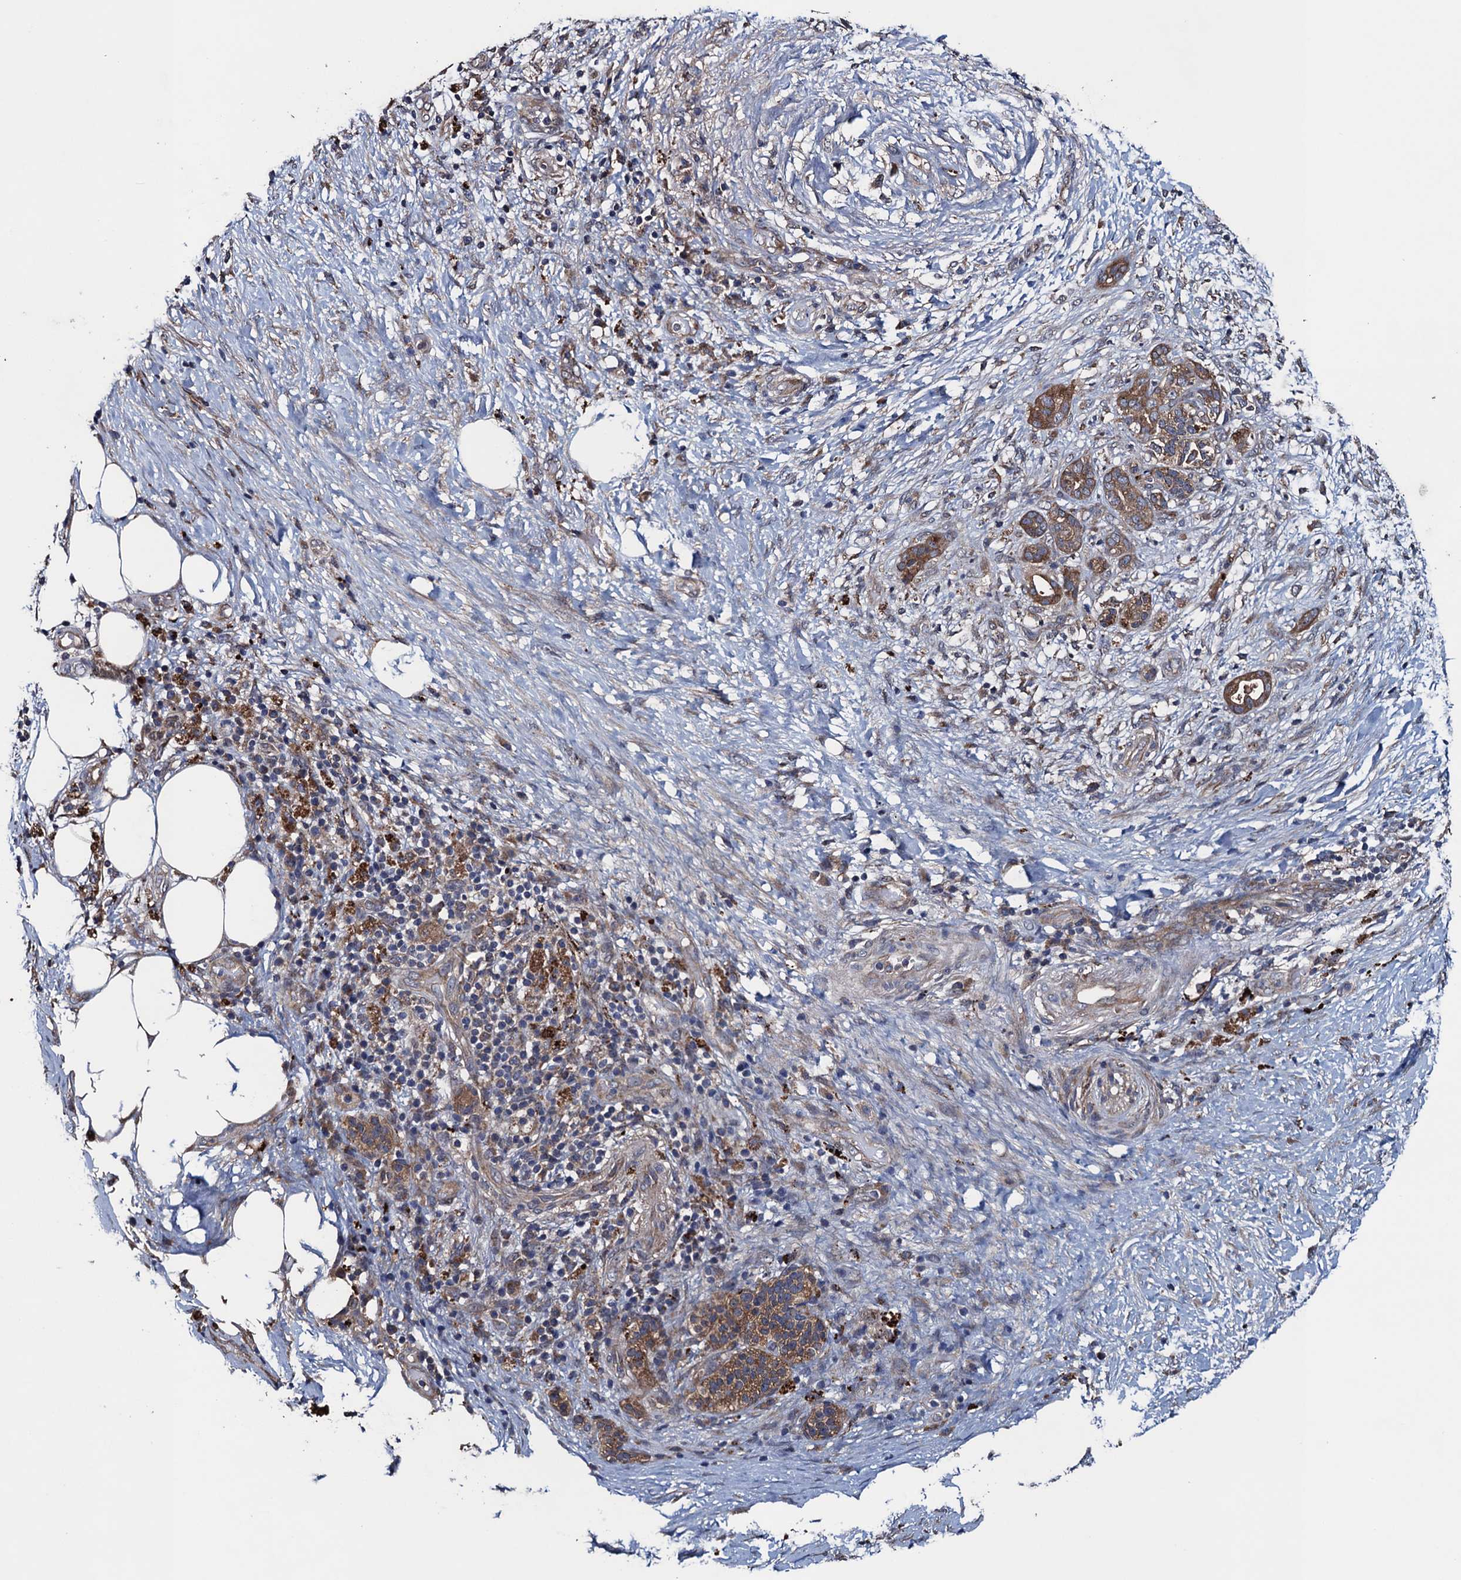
{"staining": {"intensity": "moderate", "quantity": ">75%", "location": "cytoplasmic/membranous"}, "tissue": "pancreatic cancer", "cell_type": "Tumor cells", "image_type": "cancer", "snomed": [{"axis": "morphology", "description": "Adenocarcinoma, NOS"}, {"axis": "topography", "description": "Pancreas"}], "caption": "Protein staining of pancreatic cancer tissue reveals moderate cytoplasmic/membranous positivity in approximately >75% of tumor cells.", "gene": "BLTP3B", "patient": {"sex": "female", "age": 78}}